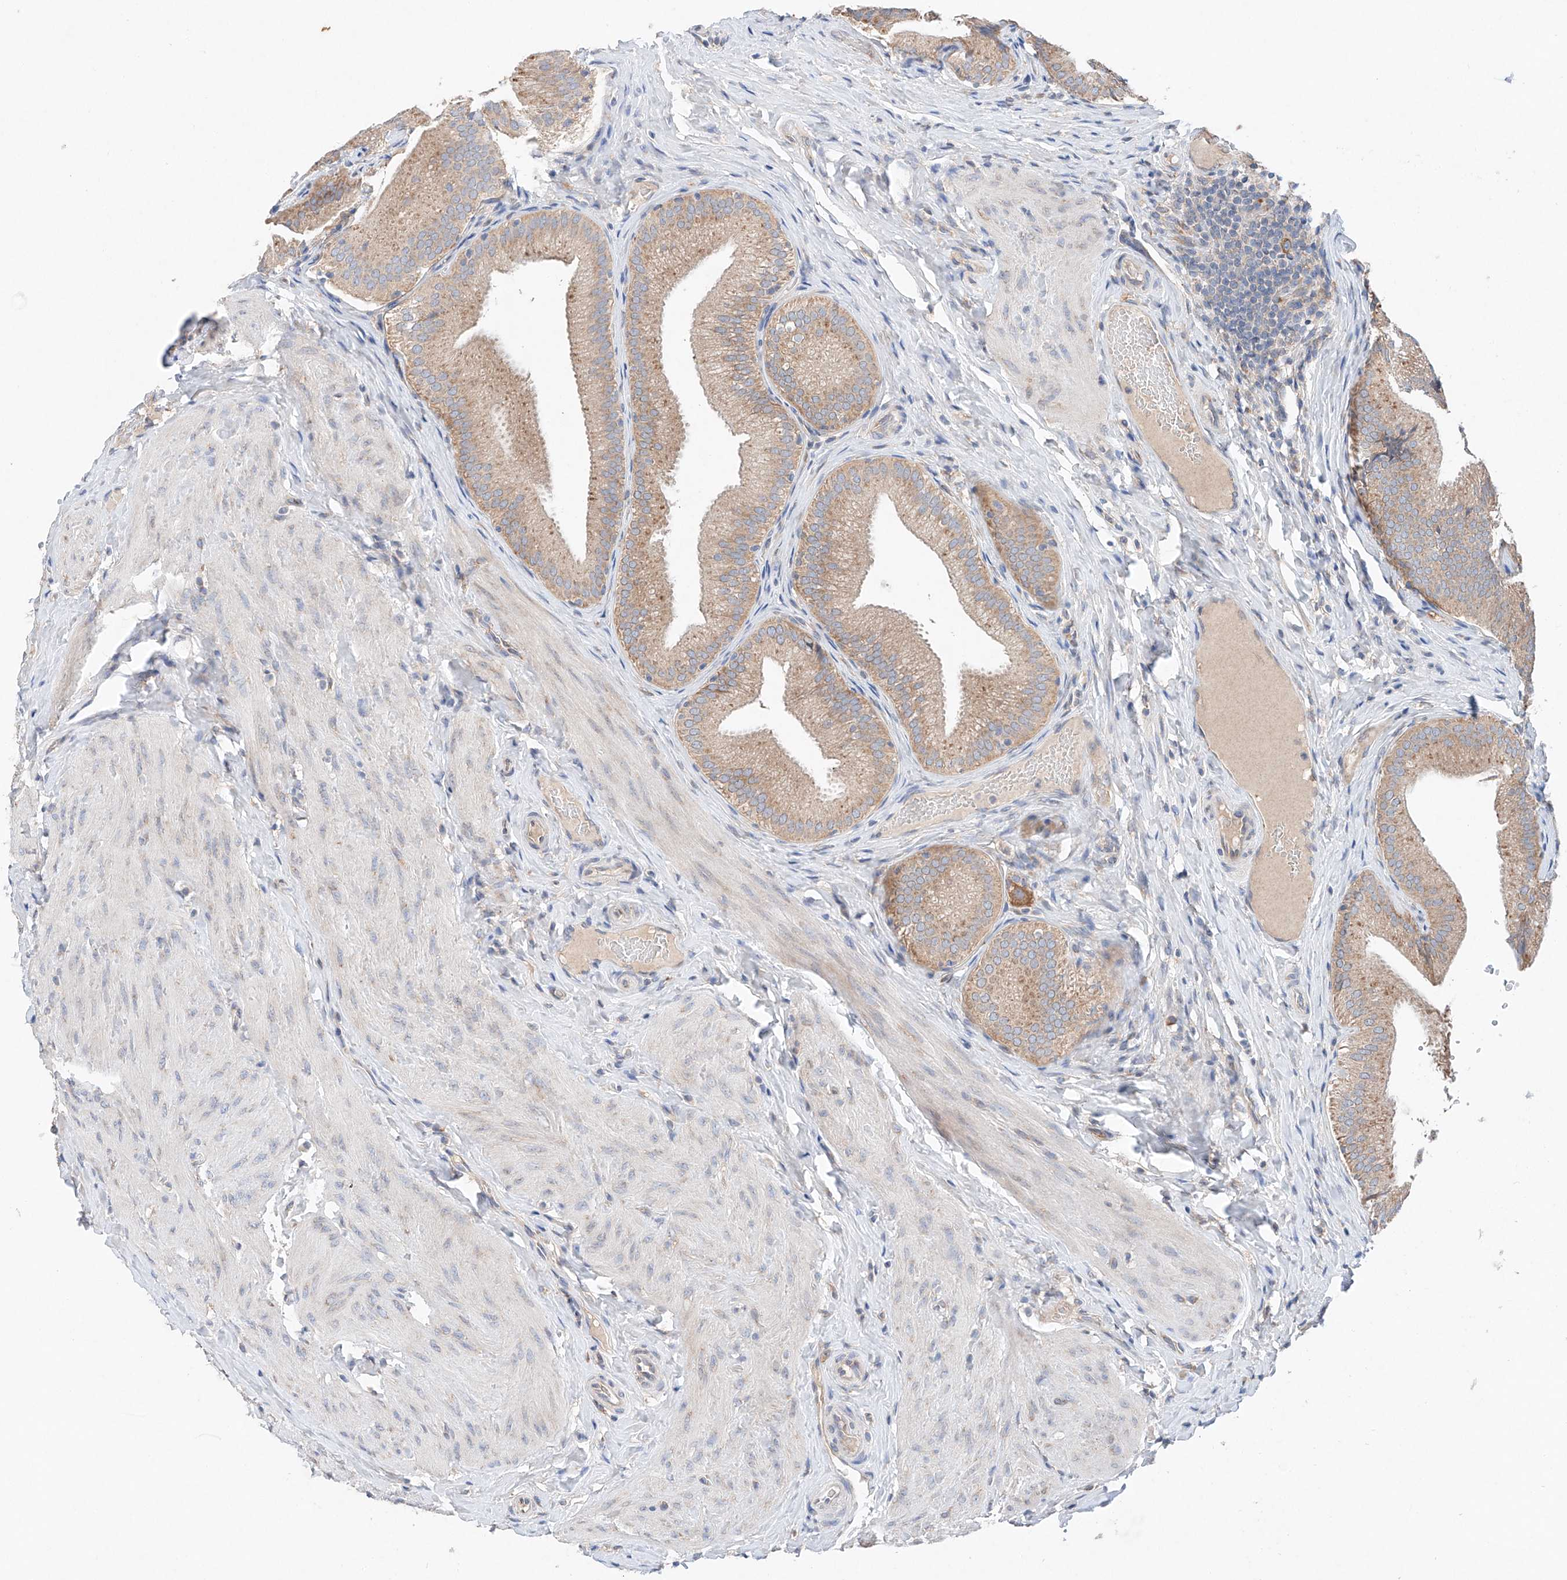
{"staining": {"intensity": "moderate", "quantity": "25%-75%", "location": "cytoplasmic/membranous"}, "tissue": "gallbladder", "cell_type": "Glandular cells", "image_type": "normal", "snomed": [{"axis": "morphology", "description": "Normal tissue, NOS"}, {"axis": "topography", "description": "Gallbladder"}], "caption": "Immunohistochemical staining of normal human gallbladder exhibits medium levels of moderate cytoplasmic/membranous positivity in about 25%-75% of glandular cells.", "gene": "FASTK", "patient": {"sex": "female", "age": 30}}